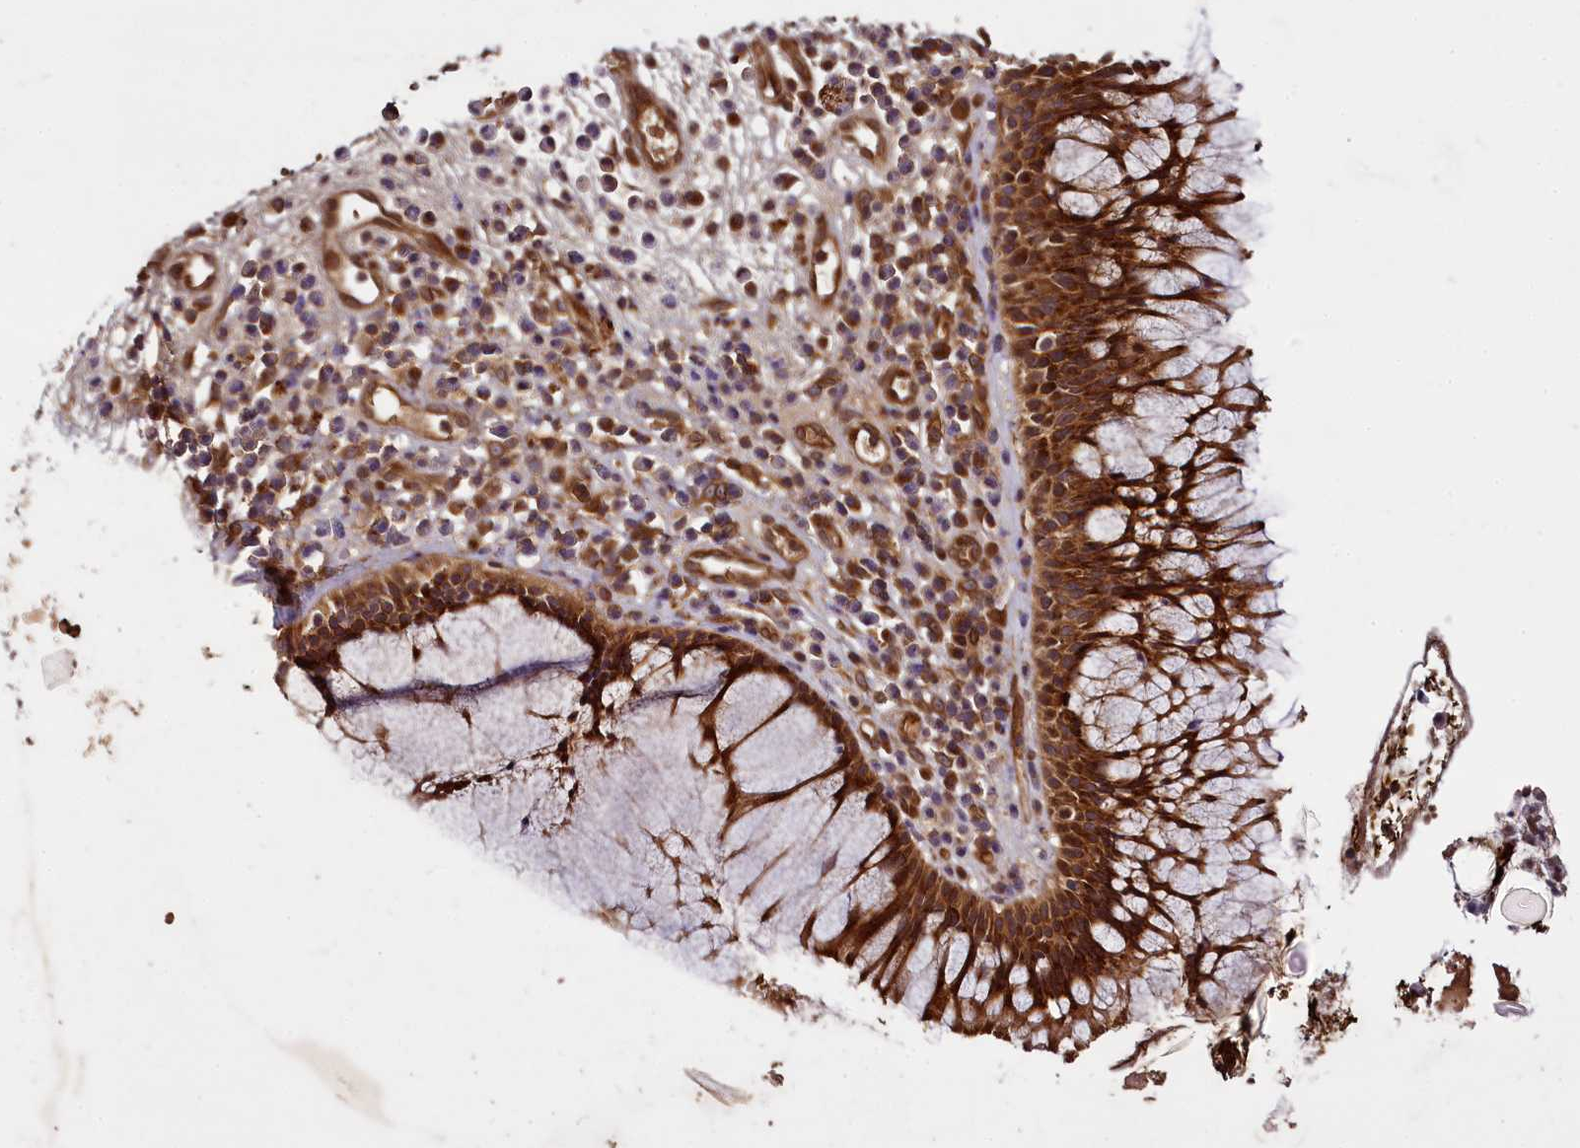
{"staining": {"intensity": "strong", "quantity": ">75%", "location": "cytoplasmic/membranous"}, "tissue": "nasopharynx", "cell_type": "Respiratory epithelial cells", "image_type": "normal", "snomed": [{"axis": "morphology", "description": "Normal tissue, NOS"}, {"axis": "morphology", "description": "Inflammation, NOS"}, {"axis": "topography", "description": "Nasopharynx"}], "caption": "Immunohistochemistry image of unremarkable nasopharynx stained for a protein (brown), which reveals high levels of strong cytoplasmic/membranous expression in approximately >75% of respiratory epithelial cells.", "gene": "DCP1B", "patient": {"sex": "male", "age": 70}}